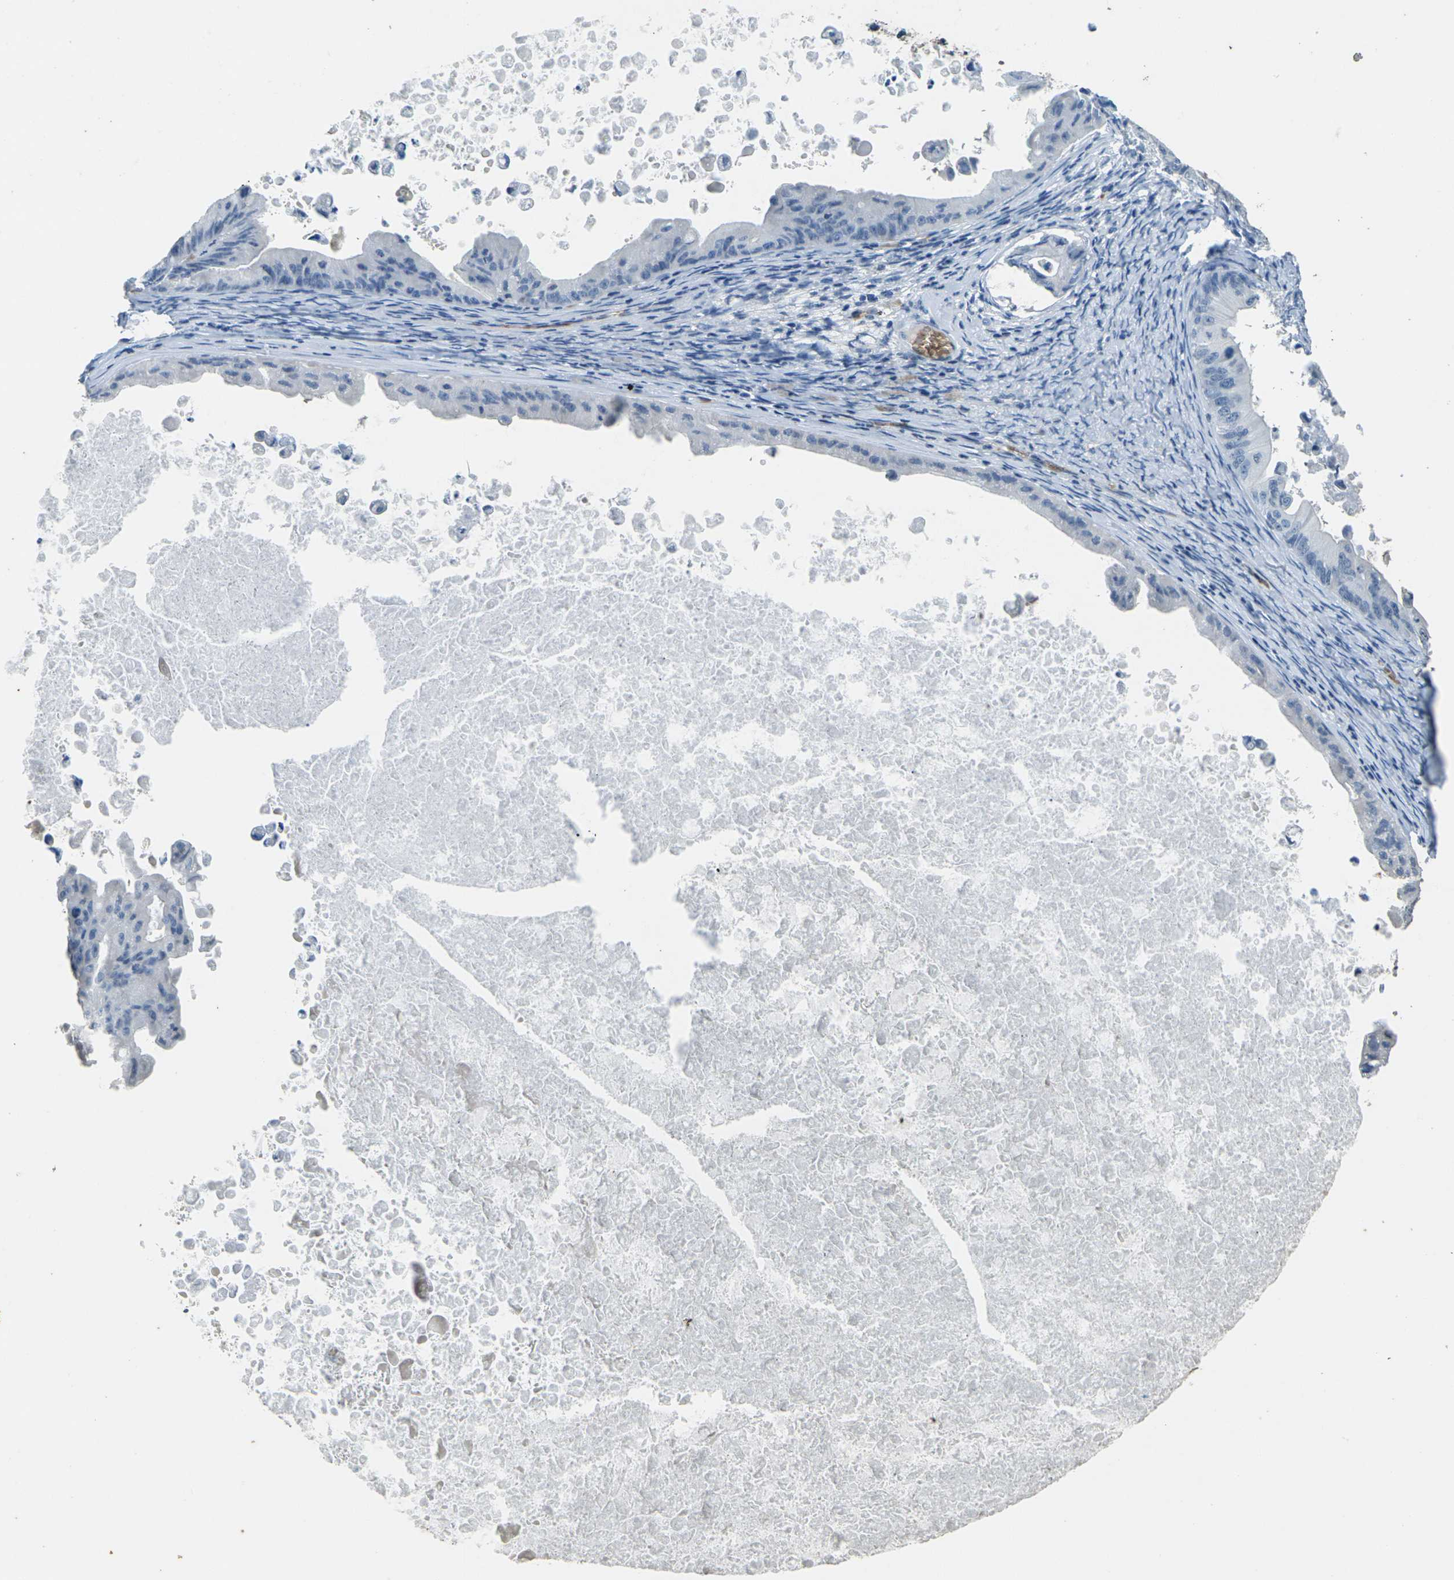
{"staining": {"intensity": "negative", "quantity": "none", "location": "none"}, "tissue": "ovarian cancer", "cell_type": "Tumor cells", "image_type": "cancer", "snomed": [{"axis": "morphology", "description": "Cystadenocarcinoma, mucinous, NOS"}, {"axis": "topography", "description": "Ovary"}], "caption": "A high-resolution histopathology image shows immunohistochemistry staining of ovarian cancer (mucinous cystadenocarcinoma), which demonstrates no significant positivity in tumor cells.", "gene": "HBB", "patient": {"sex": "female", "age": 37}}